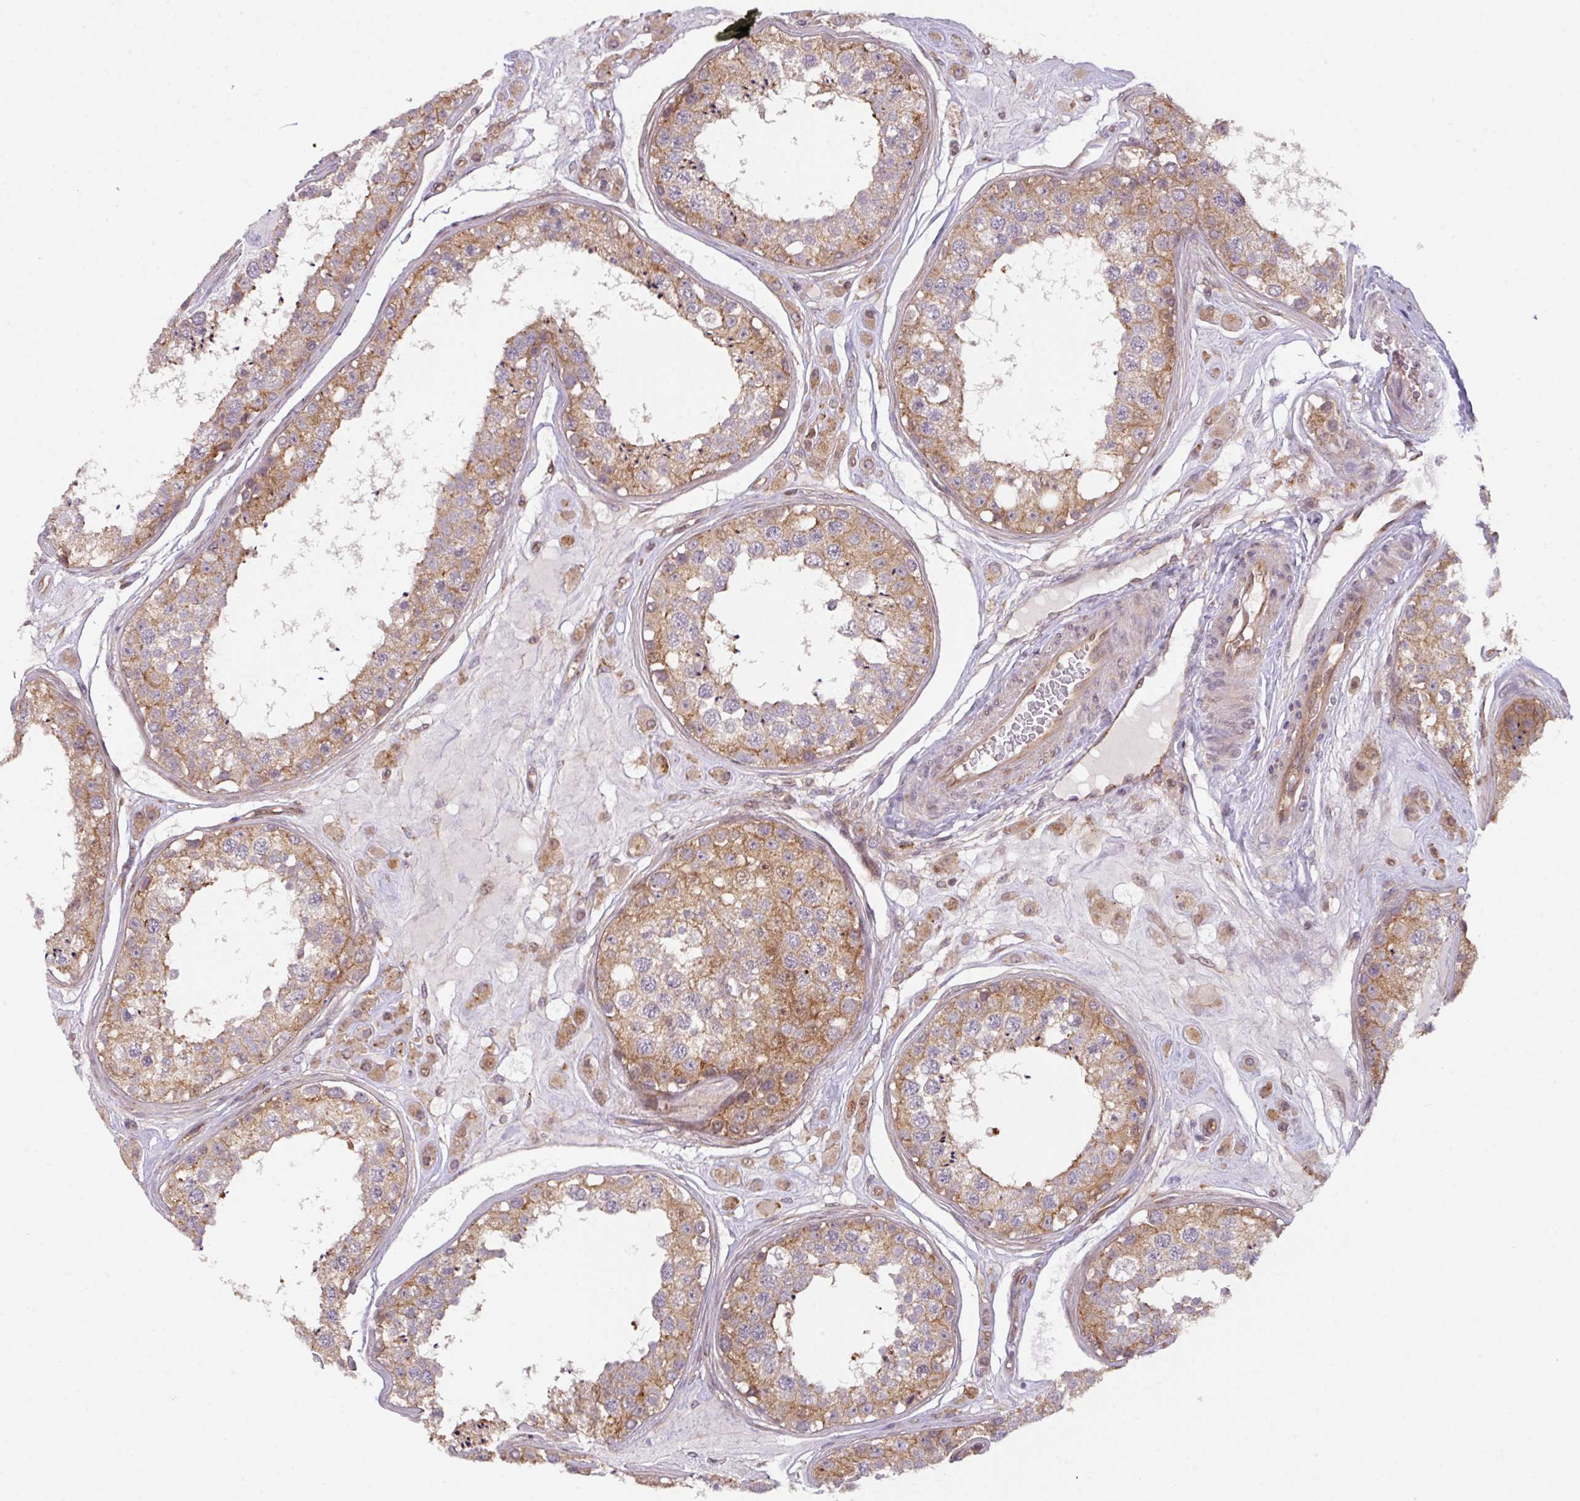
{"staining": {"intensity": "moderate", "quantity": ">75%", "location": "cytoplasmic/membranous"}, "tissue": "testis", "cell_type": "Cells in seminiferous ducts", "image_type": "normal", "snomed": [{"axis": "morphology", "description": "Normal tissue, NOS"}, {"axis": "topography", "description": "Testis"}], "caption": "The photomicrograph shows a brown stain indicating the presence of a protein in the cytoplasmic/membranous of cells in seminiferous ducts in testis.", "gene": "CYFIP2", "patient": {"sex": "male", "age": 25}}